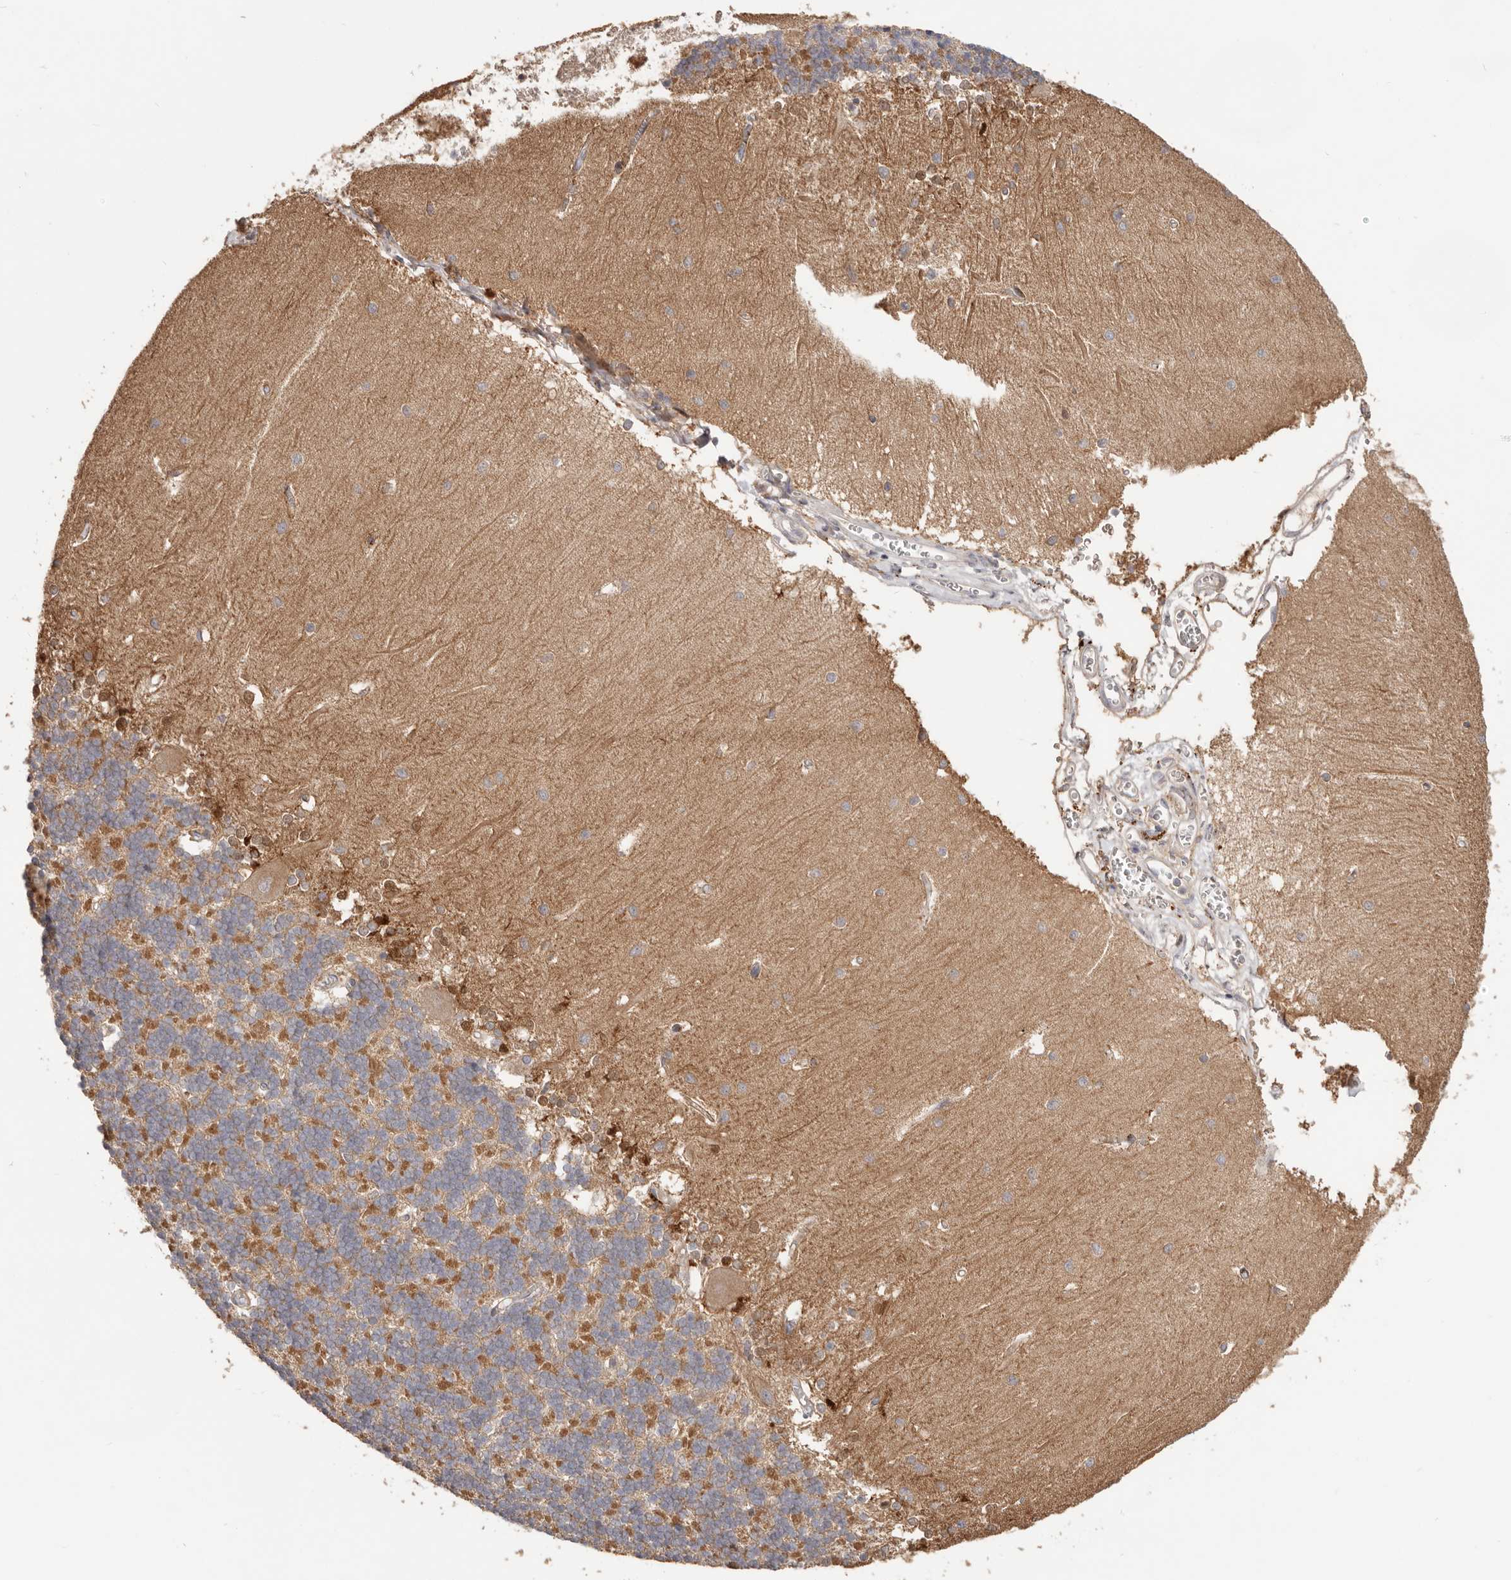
{"staining": {"intensity": "moderate", "quantity": "25%-75%", "location": "cytoplasmic/membranous"}, "tissue": "cerebellum", "cell_type": "Cells in granular layer", "image_type": "normal", "snomed": [{"axis": "morphology", "description": "Normal tissue, NOS"}, {"axis": "topography", "description": "Cerebellum"}], "caption": "Protein expression analysis of benign human cerebellum reveals moderate cytoplasmic/membranous expression in about 25%-75% of cells in granular layer. (IHC, brightfield microscopy, high magnification).", "gene": "LRP6", "patient": {"sex": "male", "age": 37}}